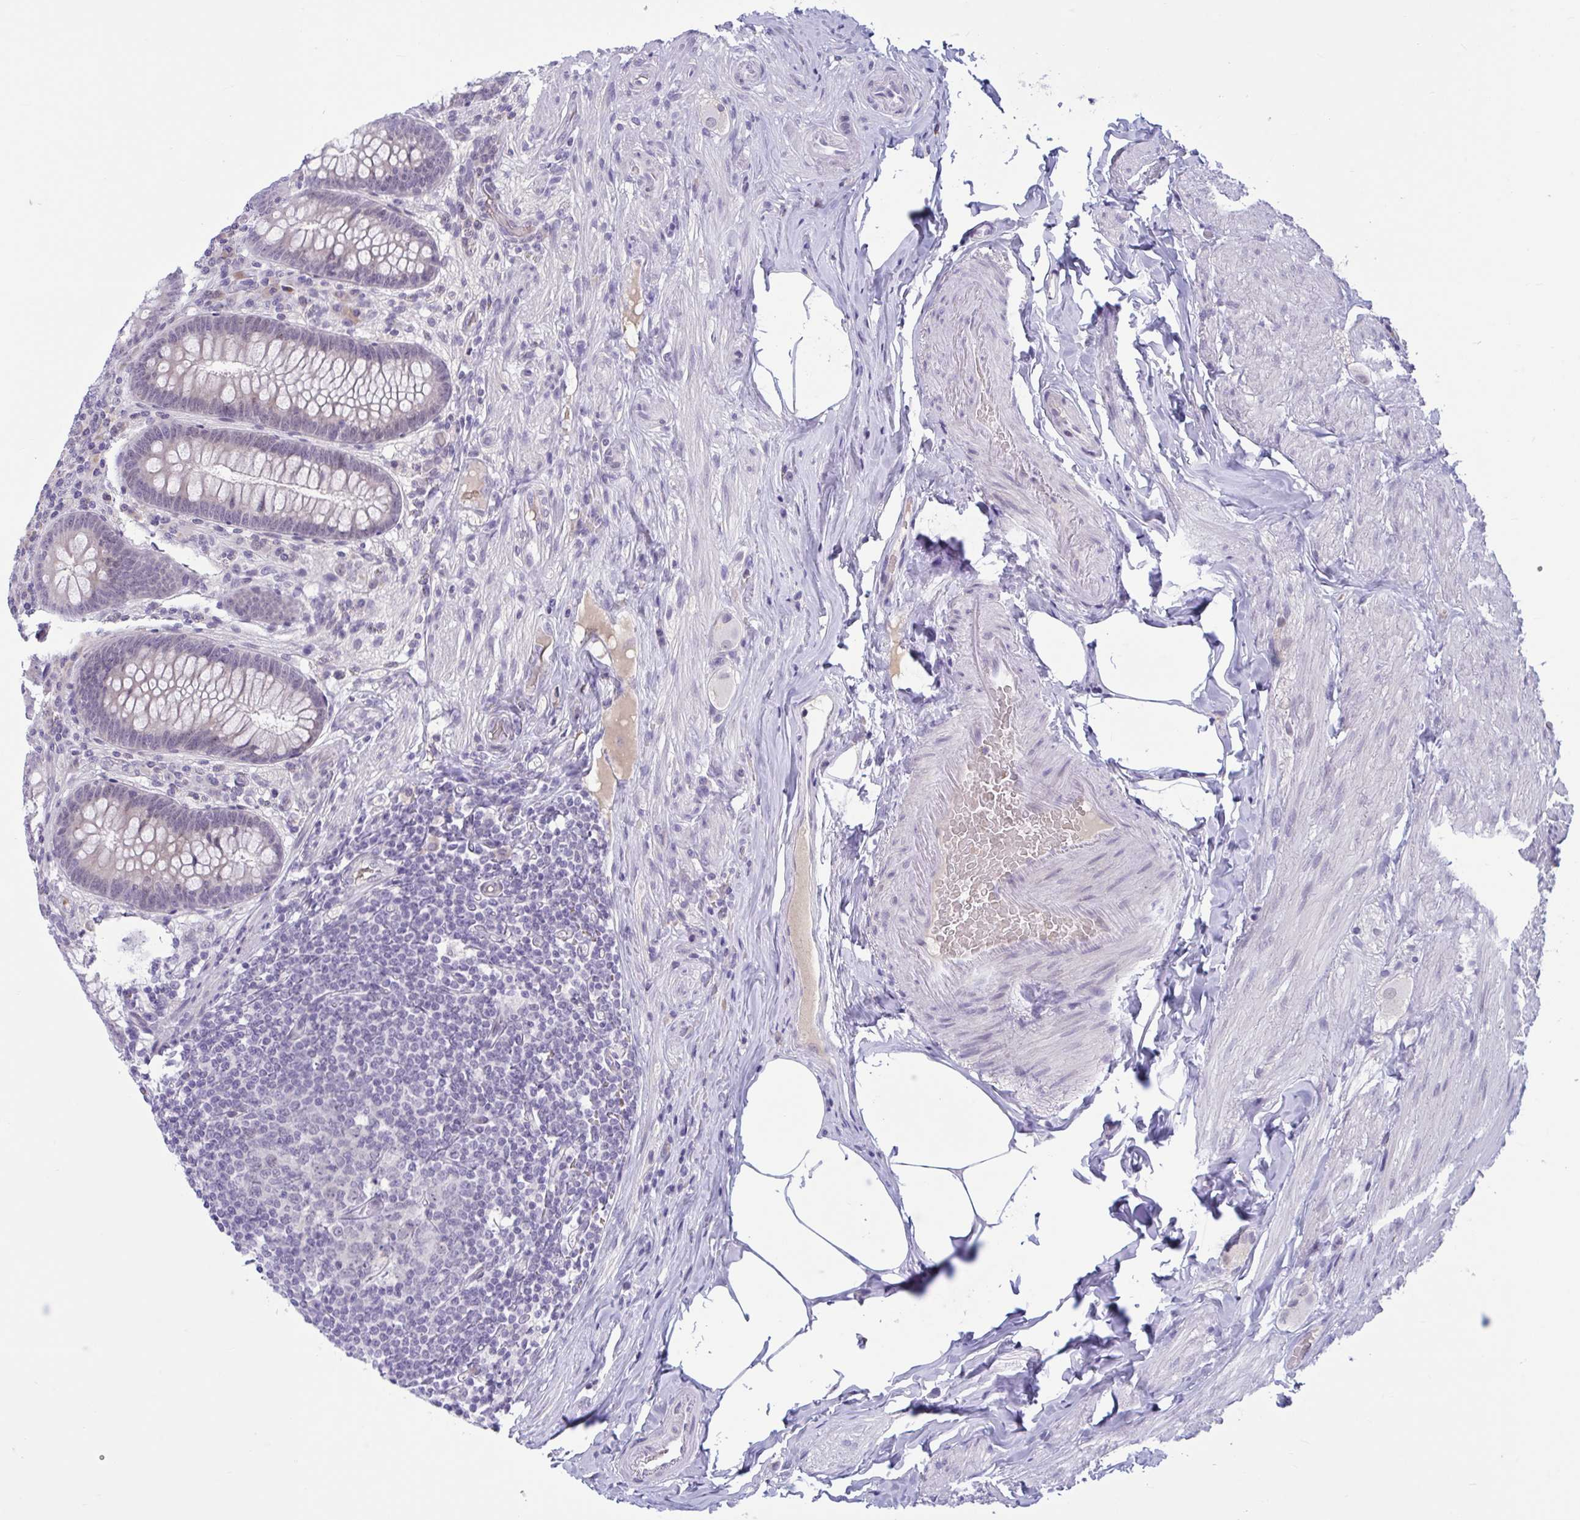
{"staining": {"intensity": "negative", "quantity": "none", "location": "none"}, "tissue": "appendix", "cell_type": "Glandular cells", "image_type": "normal", "snomed": [{"axis": "morphology", "description": "Normal tissue, NOS"}, {"axis": "topography", "description": "Appendix"}], "caption": "This is a histopathology image of immunohistochemistry staining of normal appendix, which shows no positivity in glandular cells. (DAB immunohistochemistry visualized using brightfield microscopy, high magnification).", "gene": "CNGB3", "patient": {"sex": "male", "age": 71}}